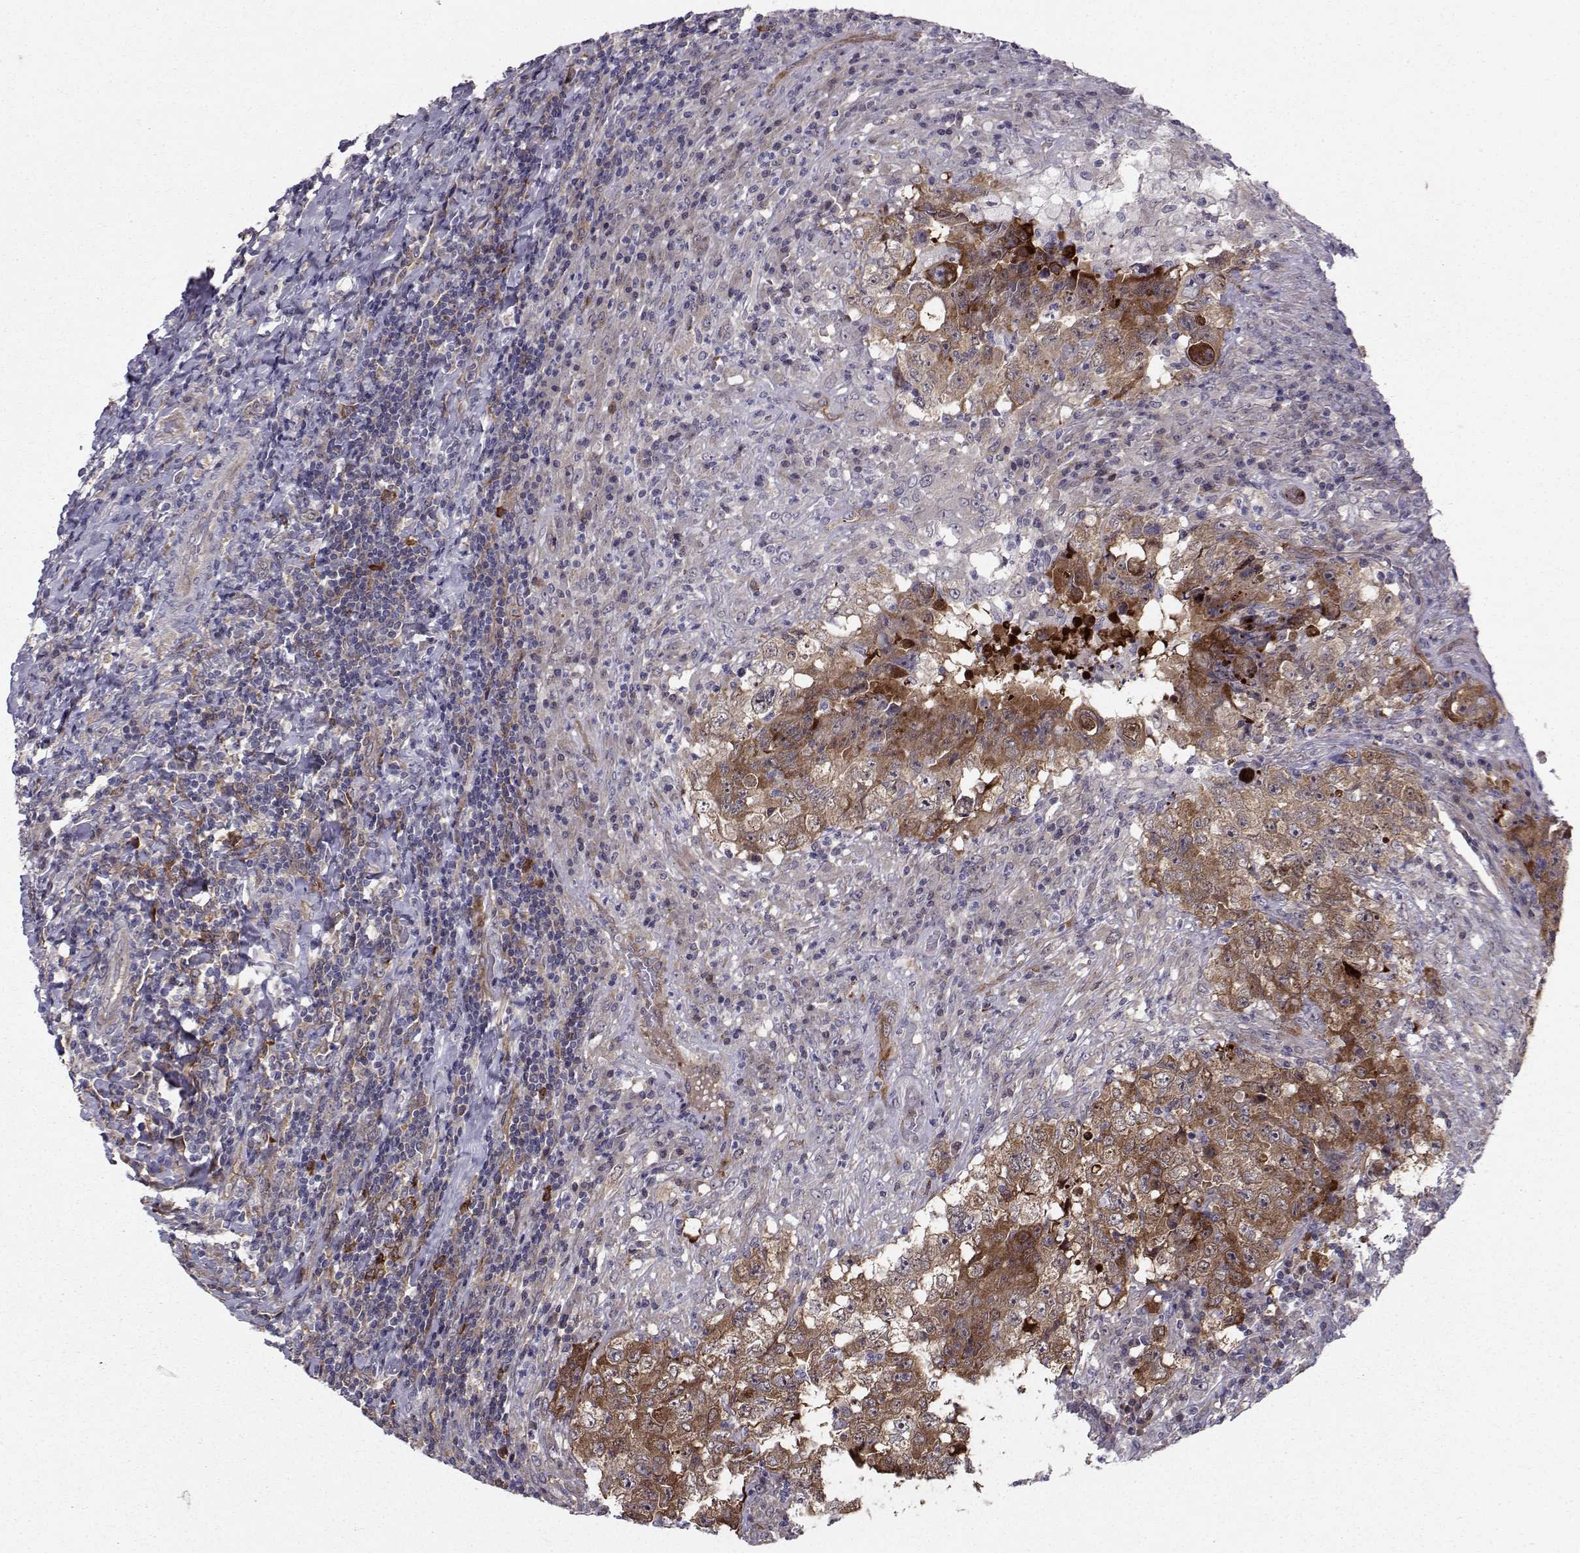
{"staining": {"intensity": "strong", "quantity": "25%-75%", "location": "cytoplasmic/membranous"}, "tissue": "testis cancer", "cell_type": "Tumor cells", "image_type": "cancer", "snomed": [{"axis": "morphology", "description": "Necrosis, NOS"}, {"axis": "morphology", "description": "Carcinoma, Embryonal, NOS"}, {"axis": "topography", "description": "Testis"}], "caption": "Protein expression analysis of embryonal carcinoma (testis) shows strong cytoplasmic/membranous expression in about 25%-75% of tumor cells. (Brightfield microscopy of DAB IHC at high magnification).", "gene": "HSP90AB1", "patient": {"sex": "male", "age": 19}}